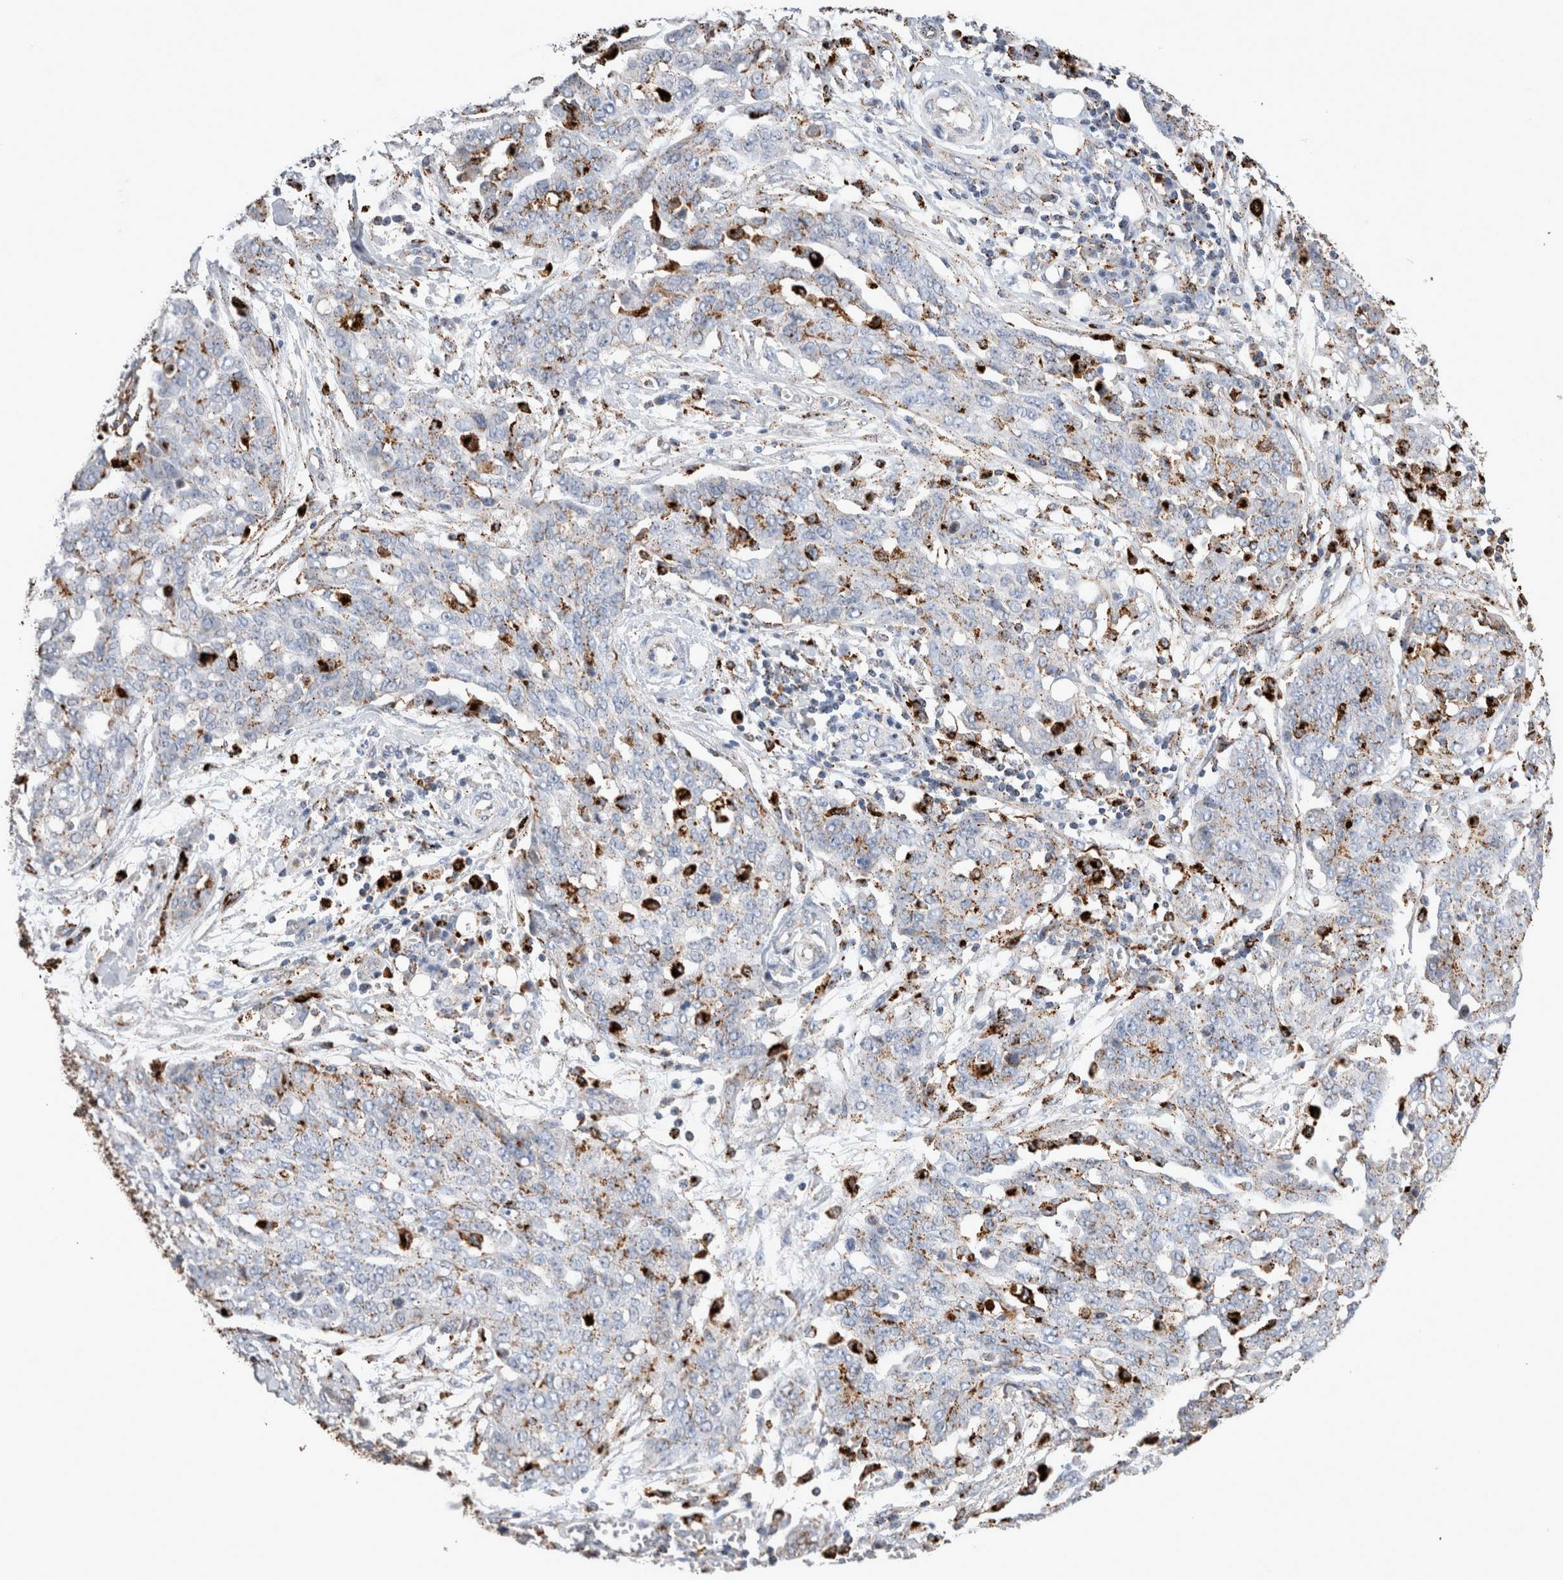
{"staining": {"intensity": "moderate", "quantity": "<25%", "location": "cytoplasmic/membranous"}, "tissue": "ovarian cancer", "cell_type": "Tumor cells", "image_type": "cancer", "snomed": [{"axis": "morphology", "description": "Cystadenocarcinoma, serous, NOS"}, {"axis": "topography", "description": "Soft tissue"}, {"axis": "topography", "description": "Ovary"}], "caption": "Ovarian cancer (serous cystadenocarcinoma) stained with immunohistochemistry displays moderate cytoplasmic/membranous staining in approximately <25% of tumor cells.", "gene": "CTSA", "patient": {"sex": "female", "age": 57}}